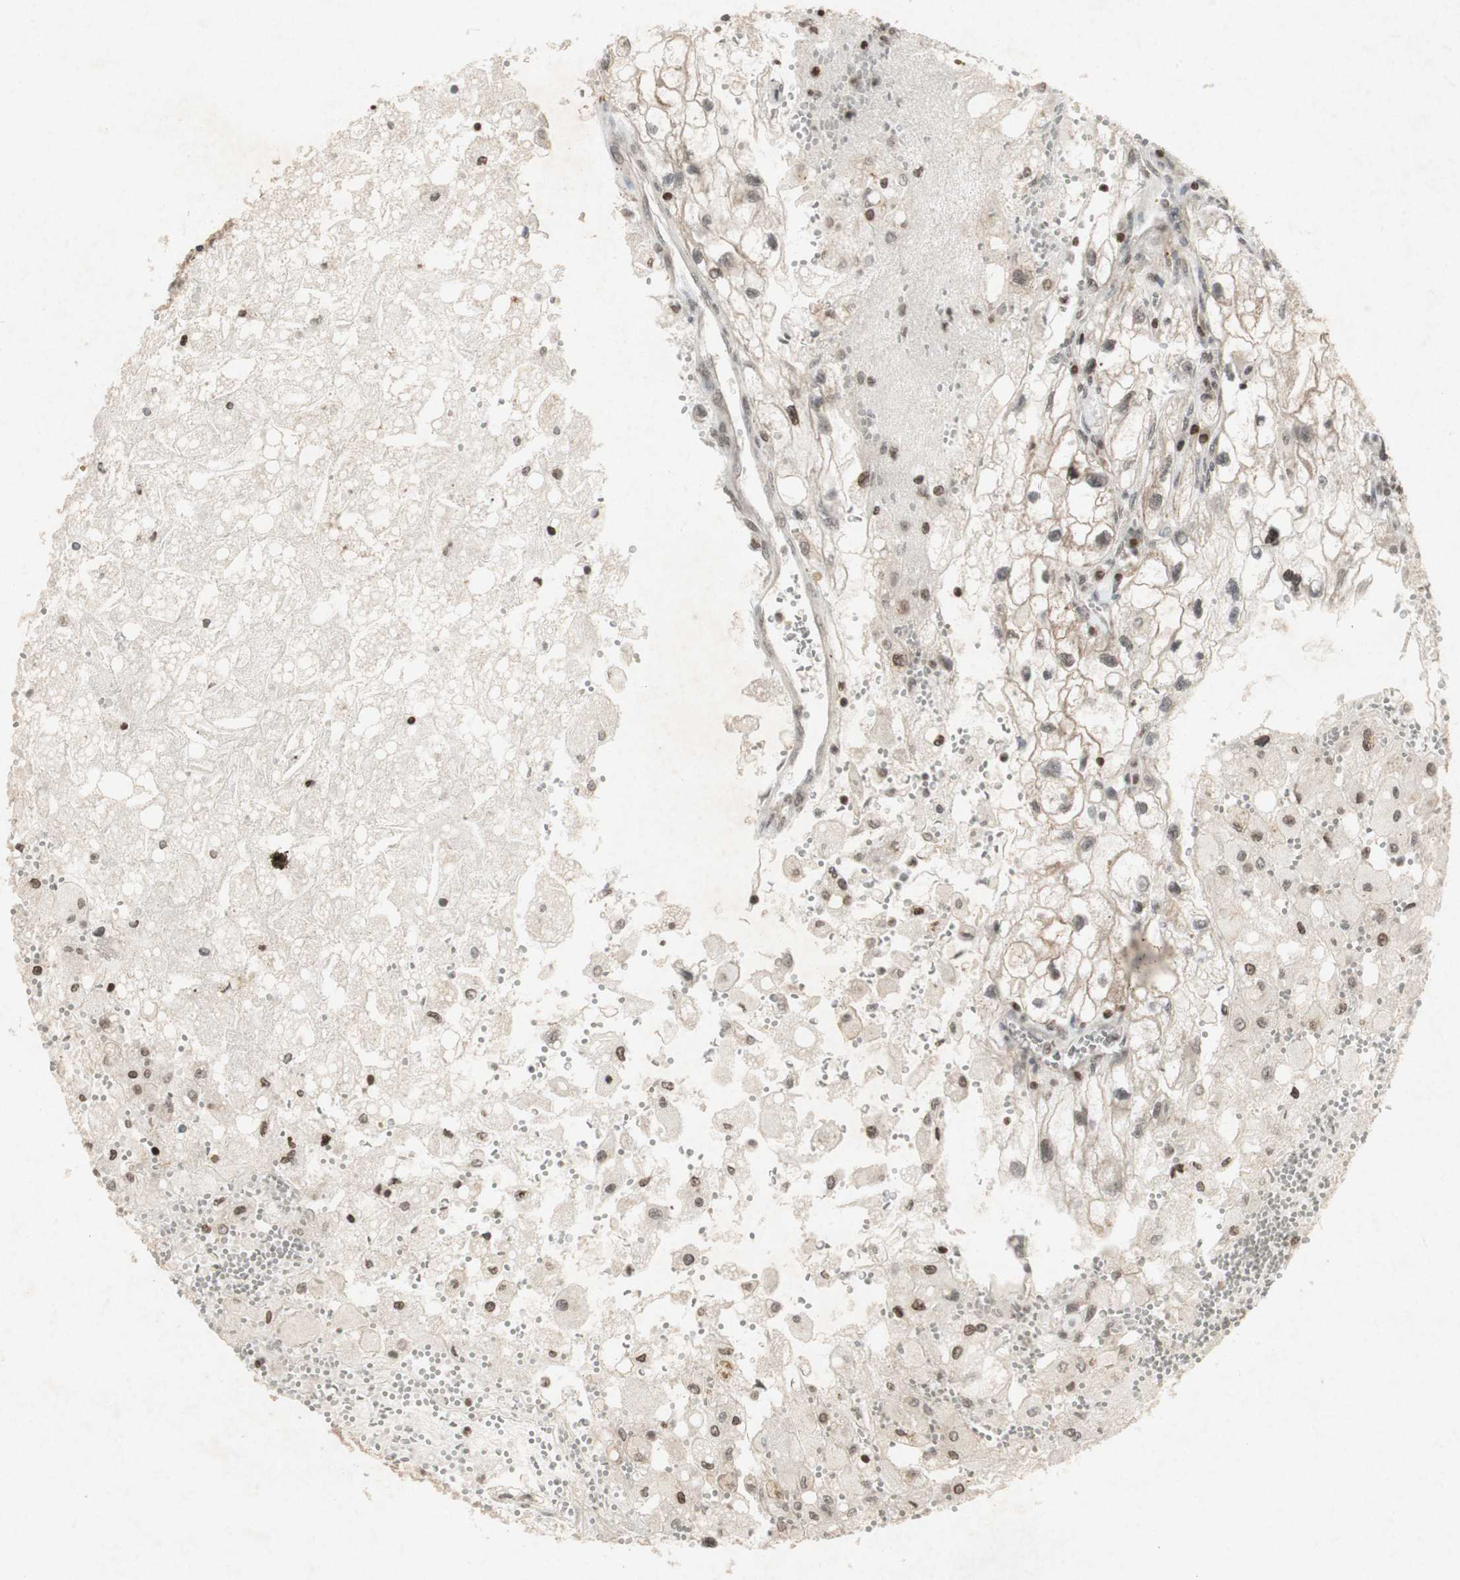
{"staining": {"intensity": "weak", "quantity": ">75%", "location": "cytoplasmic/membranous"}, "tissue": "renal cancer", "cell_type": "Tumor cells", "image_type": "cancer", "snomed": [{"axis": "morphology", "description": "Adenocarcinoma, NOS"}, {"axis": "topography", "description": "Kidney"}], "caption": "Human renal cancer stained for a protein (brown) exhibits weak cytoplasmic/membranous positive positivity in approximately >75% of tumor cells.", "gene": "PLXNA1", "patient": {"sex": "female", "age": 70}}